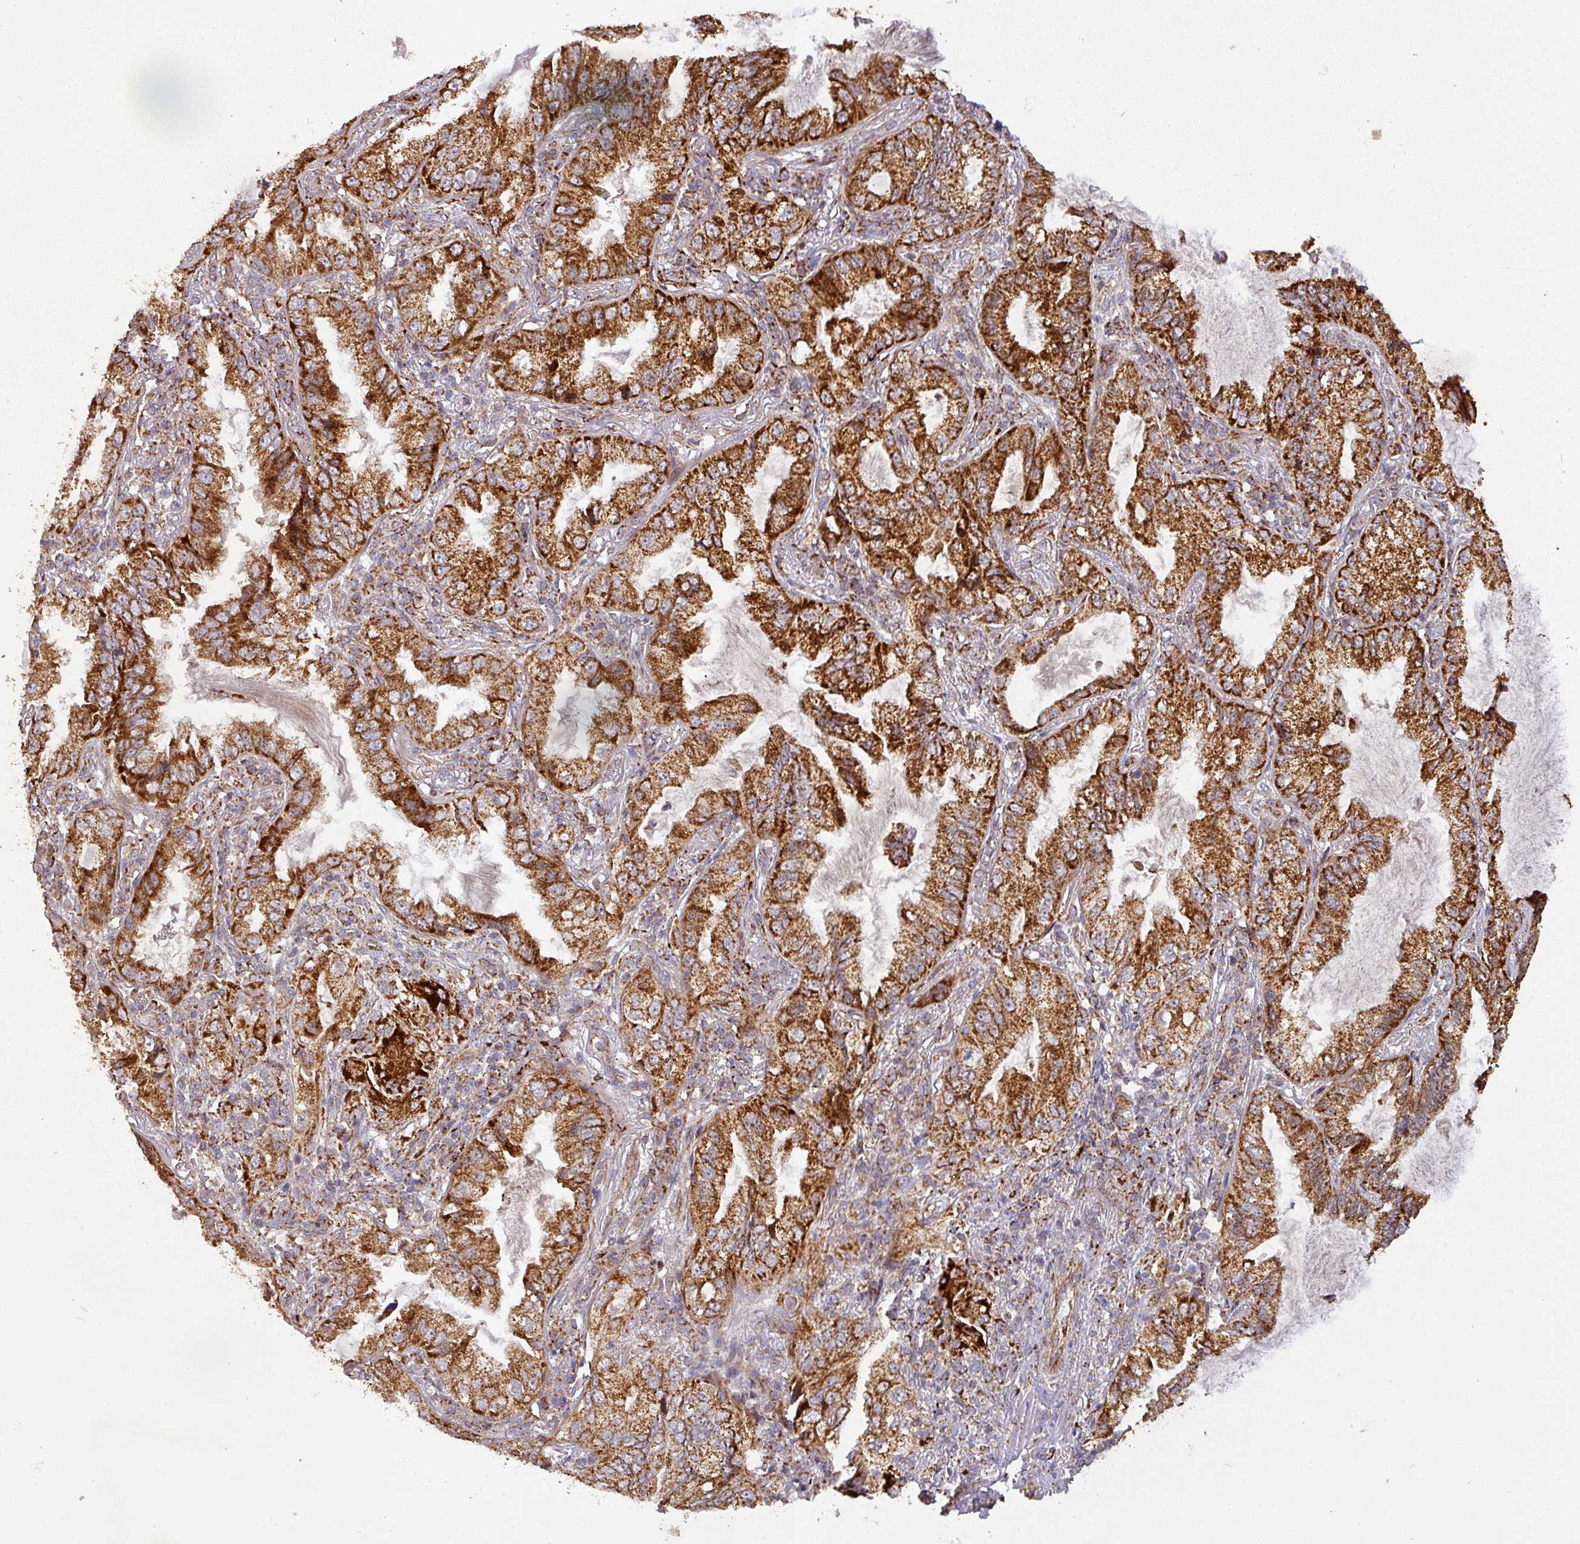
{"staining": {"intensity": "strong", "quantity": ">75%", "location": "cytoplasmic/membranous"}, "tissue": "lung cancer", "cell_type": "Tumor cells", "image_type": "cancer", "snomed": [{"axis": "morphology", "description": "Adenocarcinoma, NOS"}, {"axis": "topography", "description": "Lung"}], "caption": "Immunohistochemical staining of human lung cancer (adenocarcinoma) reveals high levels of strong cytoplasmic/membranous protein expression in approximately >75% of tumor cells.", "gene": "GPD2", "patient": {"sex": "female", "age": 69}}